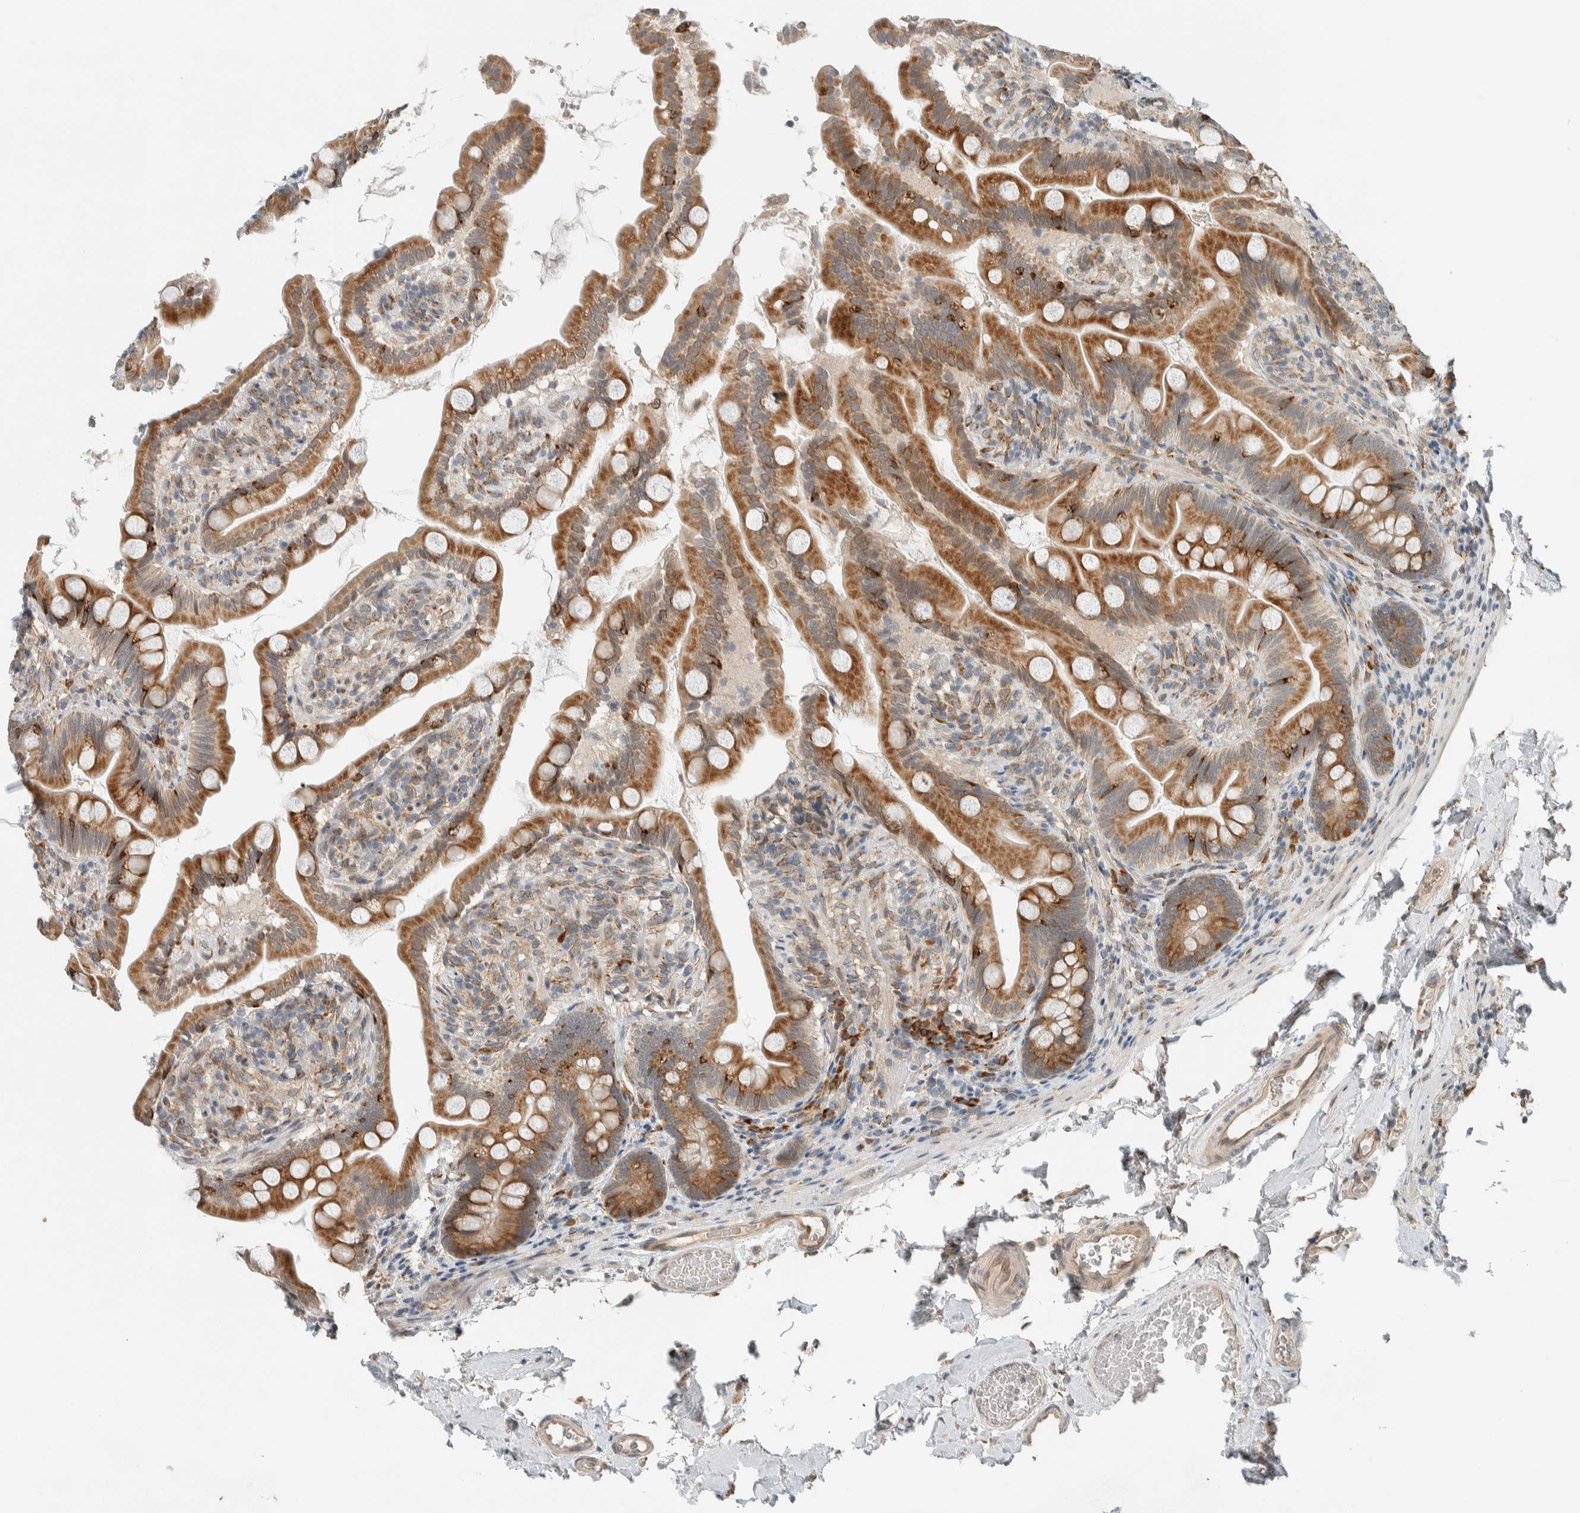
{"staining": {"intensity": "moderate", "quantity": ">75%", "location": "cytoplasmic/membranous"}, "tissue": "small intestine", "cell_type": "Glandular cells", "image_type": "normal", "snomed": [{"axis": "morphology", "description": "Normal tissue, NOS"}, {"axis": "topography", "description": "Small intestine"}], "caption": "Immunohistochemistry (IHC) of normal small intestine shows medium levels of moderate cytoplasmic/membranous staining in about >75% of glandular cells.", "gene": "CTBP2", "patient": {"sex": "female", "age": 56}}